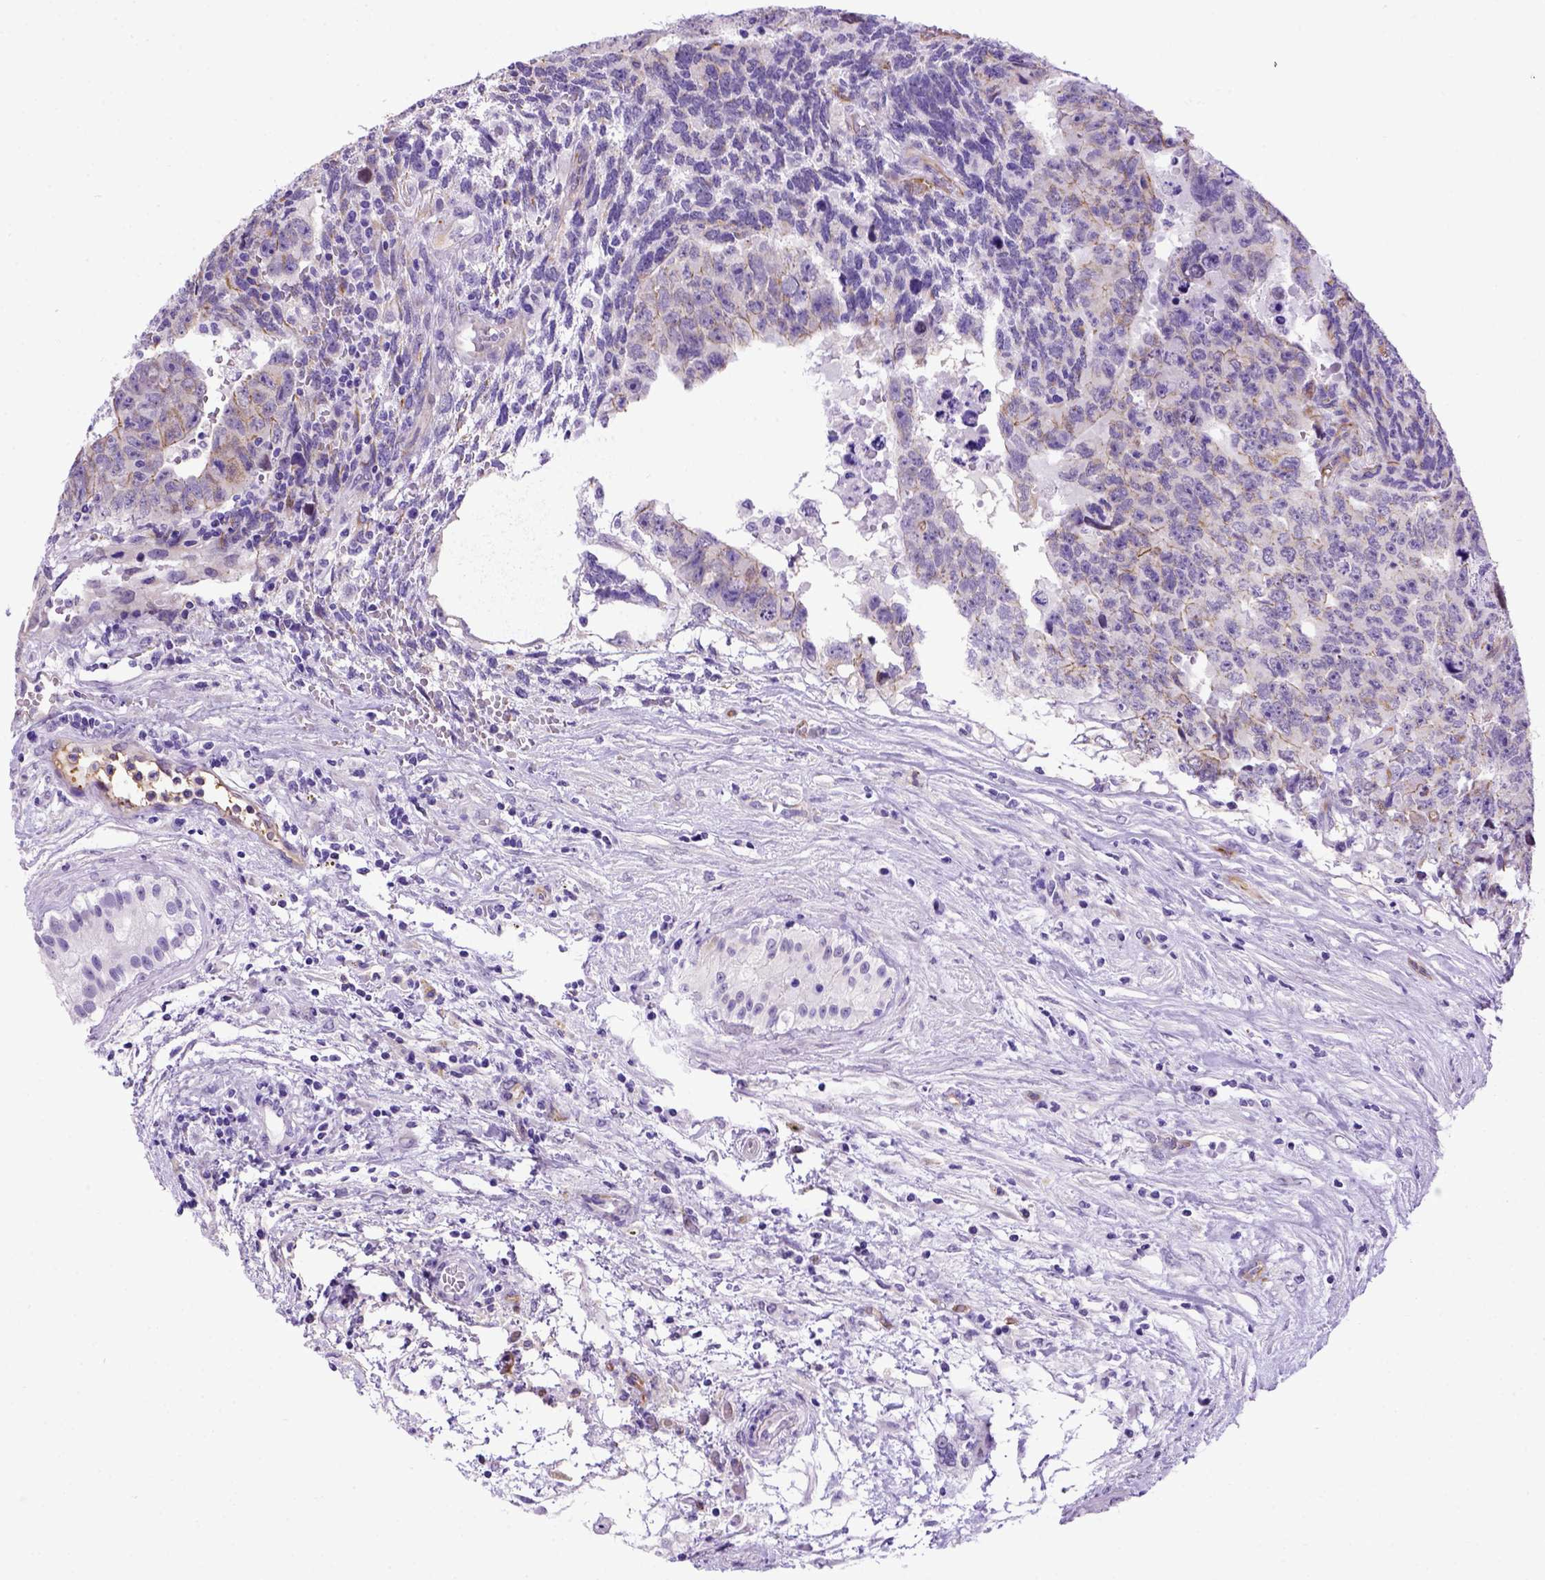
{"staining": {"intensity": "moderate", "quantity": "25%-75%", "location": "cytoplasmic/membranous"}, "tissue": "testis cancer", "cell_type": "Tumor cells", "image_type": "cancer", "snomed": [{"axis": "morphology", "description": "Carcinoma, Embryonal, NOS"}, {"axis": "topography", "description": "Testis"}], "caption": "IHC staining of testis cancer (embryonal carcinoma), which shows medium levels of moderate cytoplasmic/membranous staining in approximately 25%-75% of tumor cells indicating moderate cytoplasmic/membranous protein positivity. The staining was performed using DAB (3,3'-diaminobenzidine) (brown) for protein detection and nuclei were counterstained in hematoxylin (blue).", "gene": "ADAM12", "patient": {"sex": "male", "age": 24}}